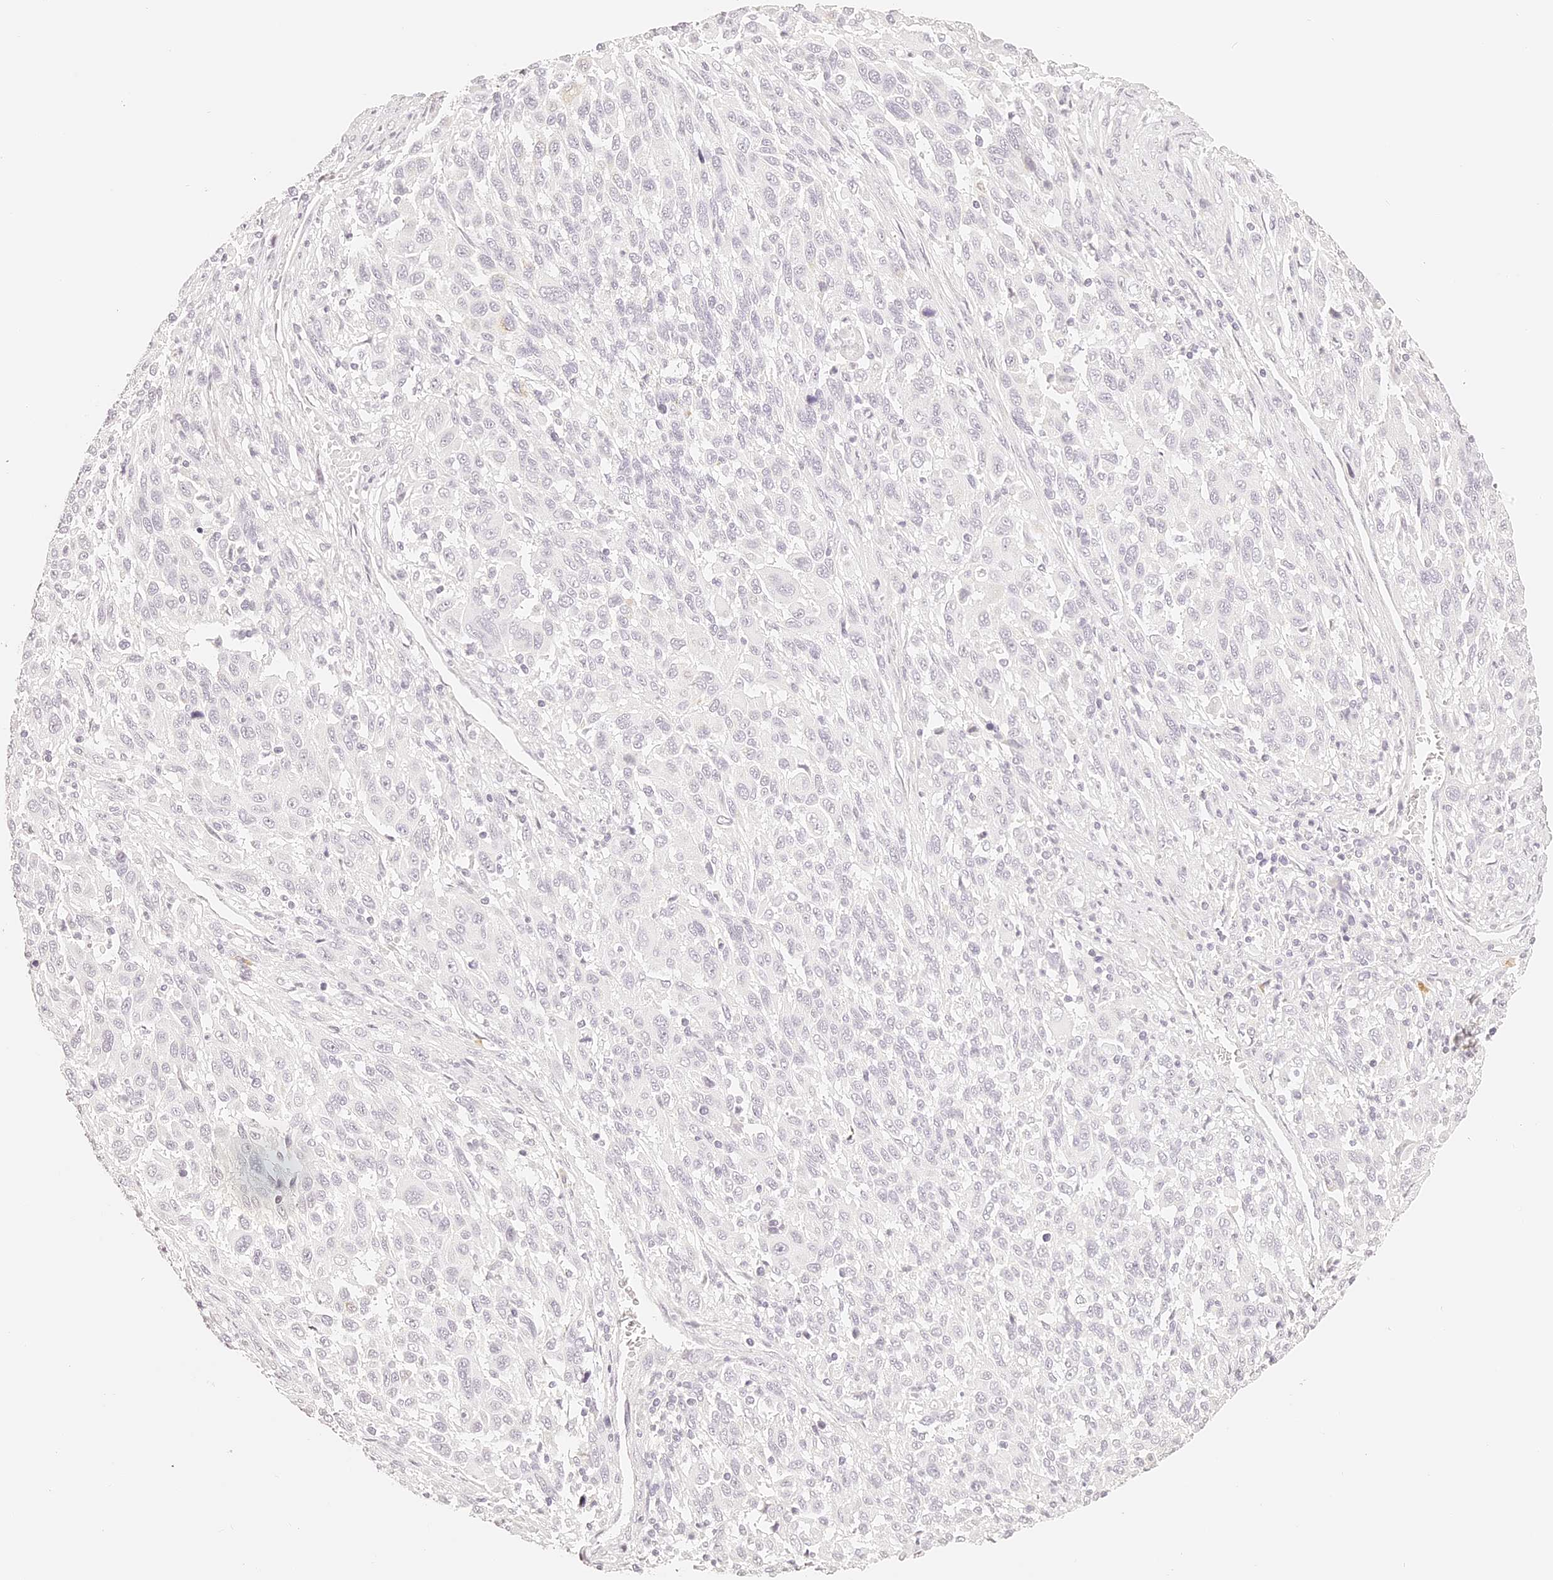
{"staining": {"intensity": "negative", "quantity": "none", "location": "none"}, "tissue": "melanoma", "cell_type": "Tumor cells", "image_type": "cancer", "snomed": [{"axis": "morphology", "description": "Malignant melanoma, Metastatic site"}, {"axis": "topography", "description": "Lymph node"}], "caption": "IHC photomicrograph of neoplastic tissue: human malignant melanoma (metastatic site) stained with DAB (3,3'-diaminobenzidine) shows no significant protein staining in tumor cells.", "gene": "TRIM45", "patient": {"sex": "male", "age": 61}}